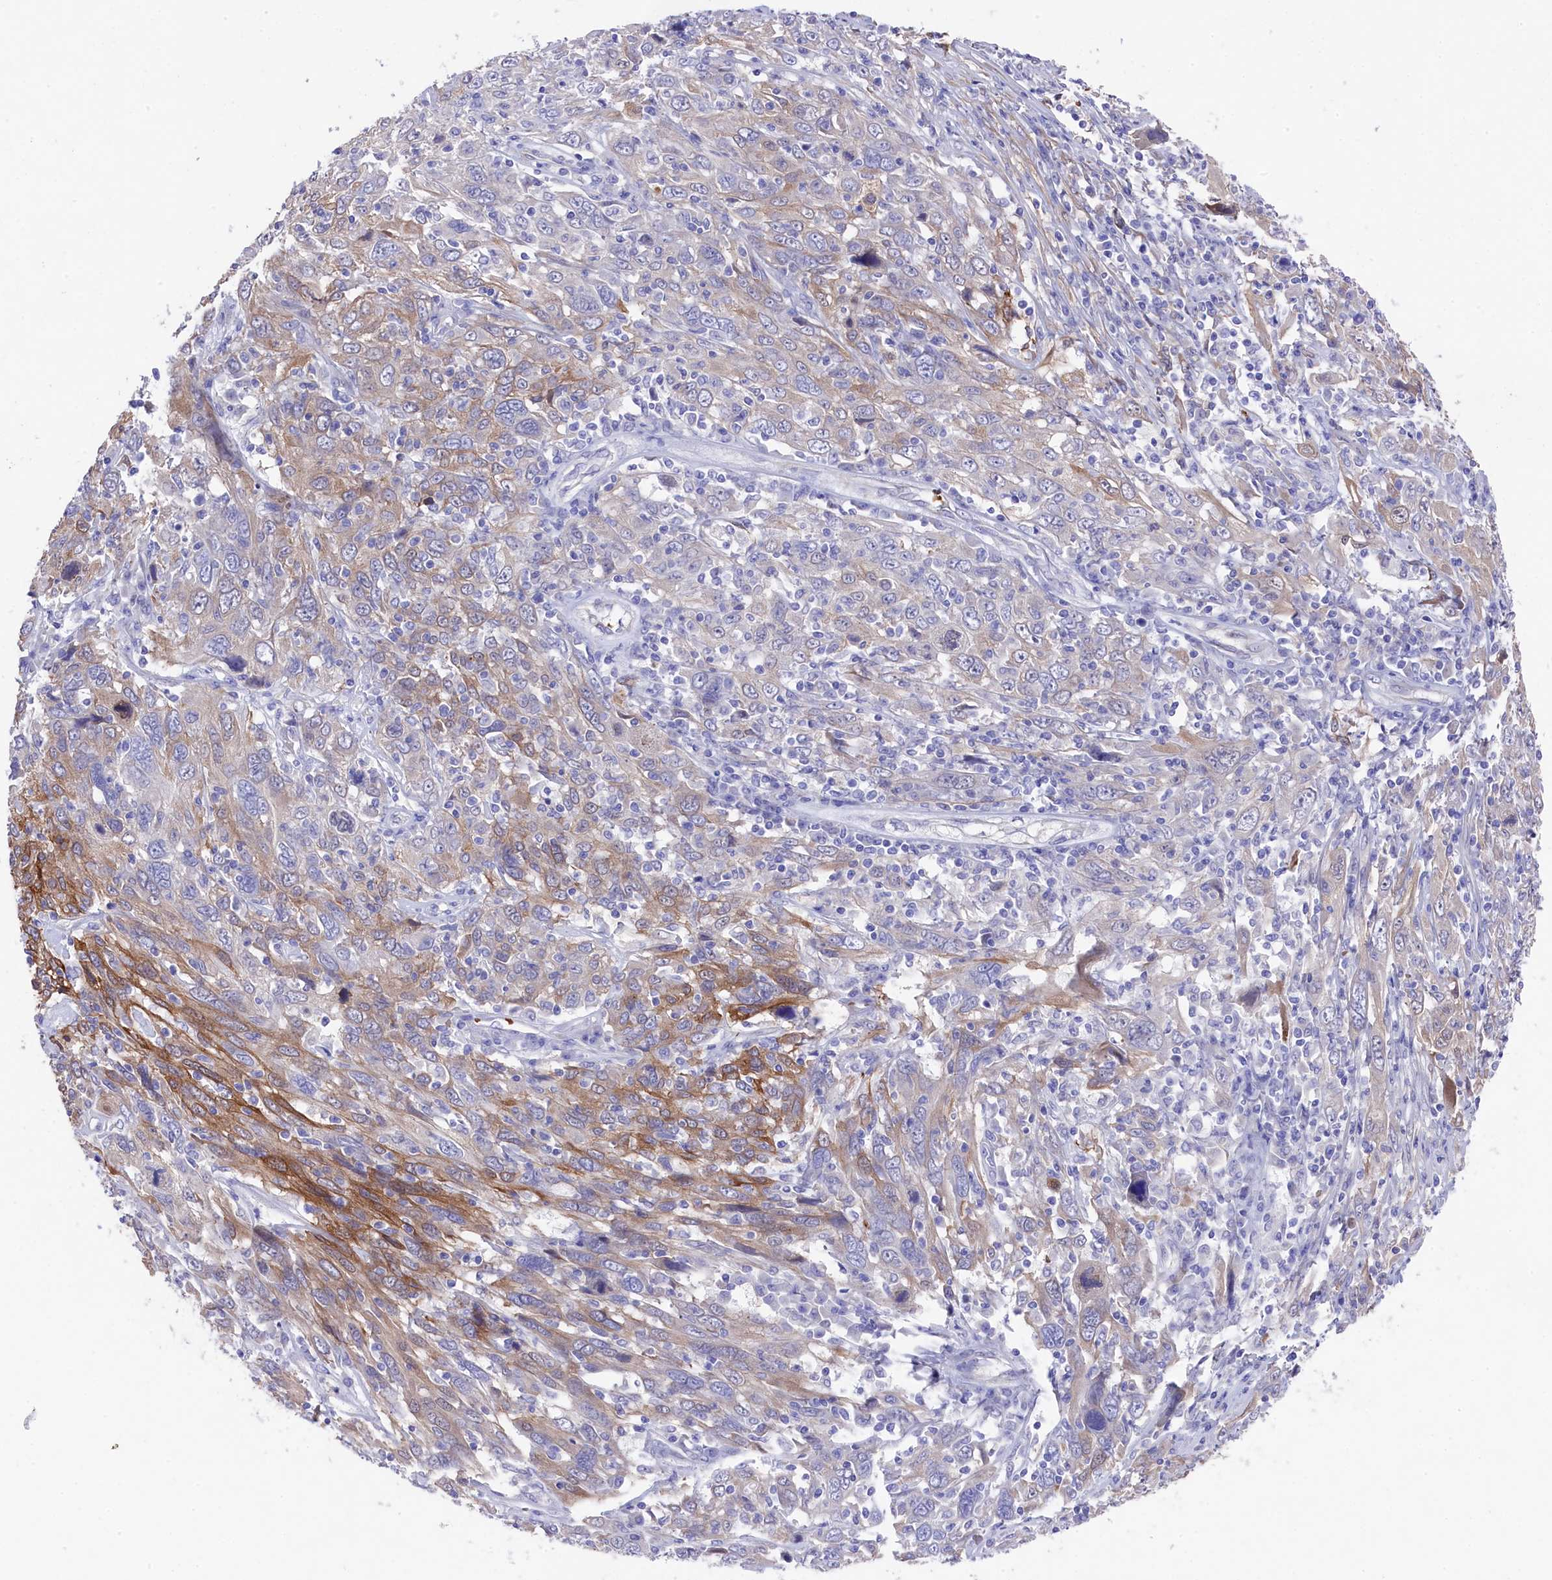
{"staining": {"intensity": "moderate", "quantity": "<25%", "location": "cytoplasmic/membranous"}, "tissue": "cervical cancer", "cell_type": "Tumor cells", "image_type": "cancer", "snomed": [{"axis": "morphology", "description": "Squamous cell carcinoma, NOS"}, {"axis": "topography", "description": "Cervix"}], "caption": "Protein analysis of cervical cancer tissue shows moderate cytoplasmic/membranous positivity in about <25% of tumor cells.", "gene": "LHFPL4", "patient": {"sex": "female", "age": 46}}